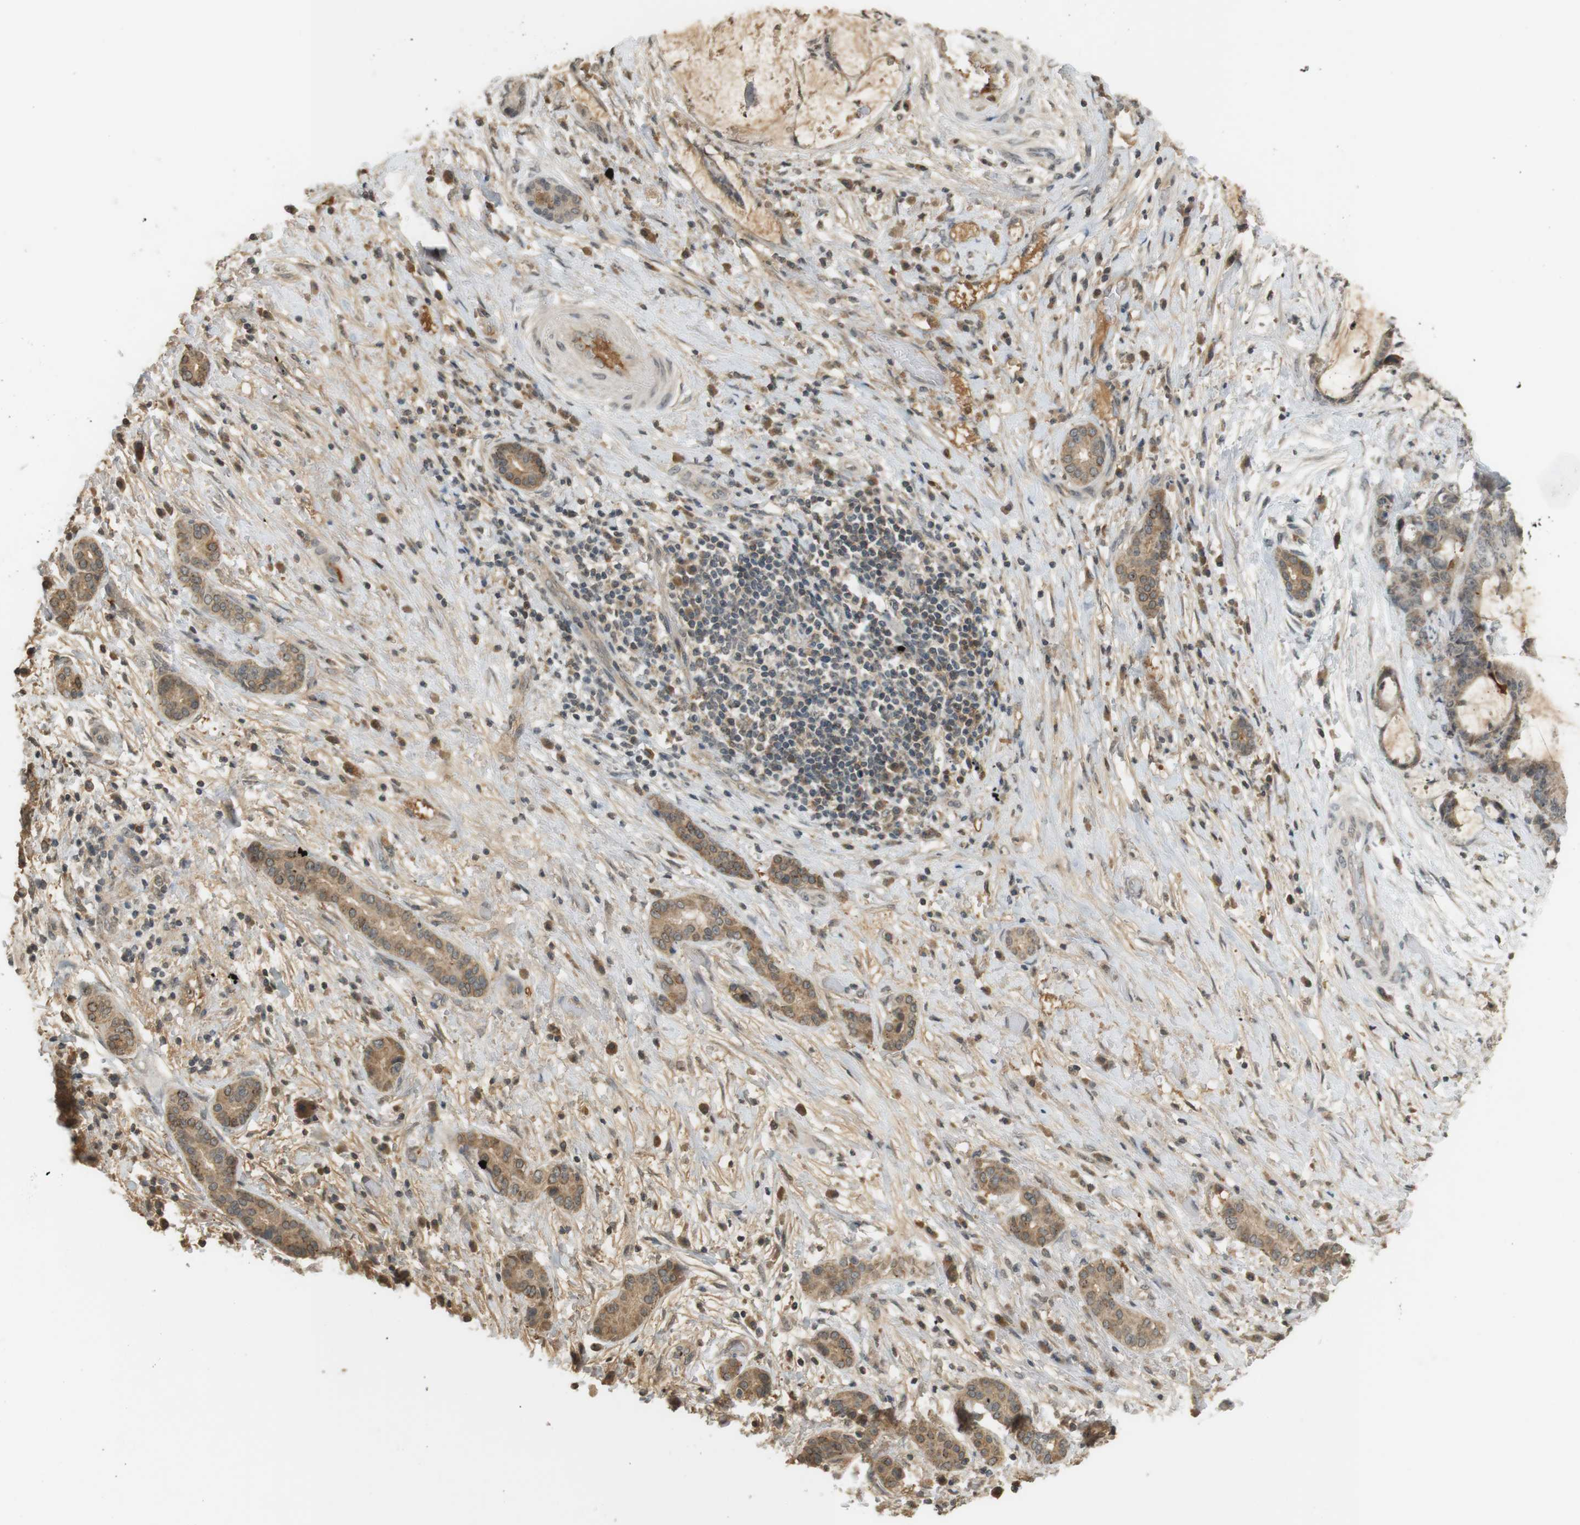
{"staining": {"intensity": "moderate", "quantity": "25%-75%", "location": "cytoplasmic/membranous"}, "tissue": "liver cancer", "cell_type": "Tumor cells", "image_type": "cancer", "snomed": [{"axis": "morphology", "description": "Cholangiocarcinoma"}, {"axis": "topography", "description": "Liver"}], "caption": "Immunohistochemical staining of cholangiocarcinoma (liver) displays medium levels of moderate cytoplasmic/membranous expression in approximately 25%-75% of tumor cells.", "gene": "SRR", "patient": {"sex": "female", "age": 73}}